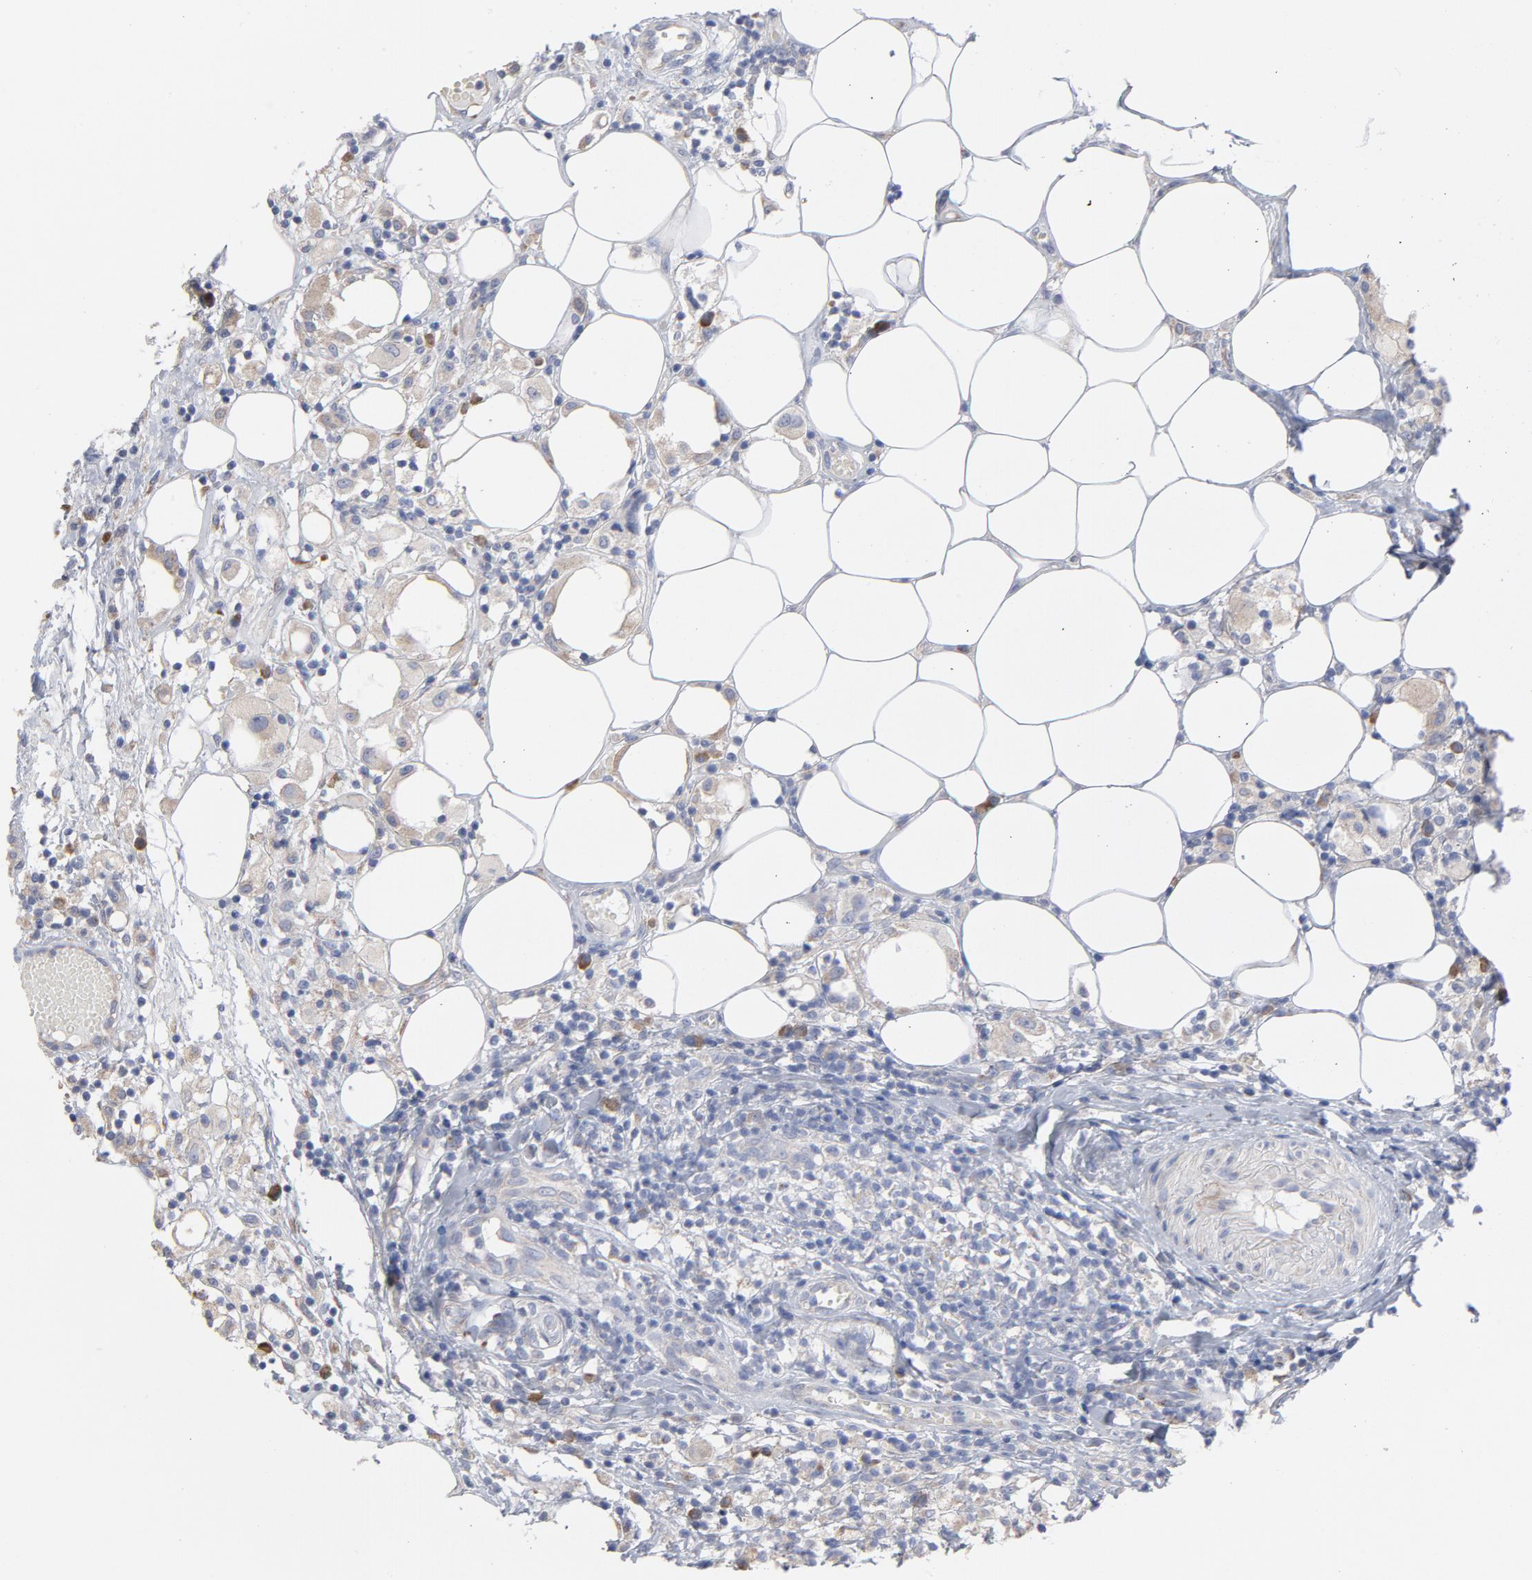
{"staining": {"intensity": "weak", "quantity": ">75%", "location": "cytoplasmic/membranous"}, "tissue": "thyroid cancer", "cell_type": "Tumor cells", "image_type": "cancer", "snomed": [{"axis": "morphology", "description": "Carcinoma, NOS"}, {"axis": "topography", "description": "Thyroid gland"}], "caption": "Human carcinoma (thyroid) stained for a protein (brown) displays weak cytoplasmic/membranous positive expression in approximately >75% of tumor cells.", "gene": "CPE", "patient": {"sex": "female", "age": 77}}